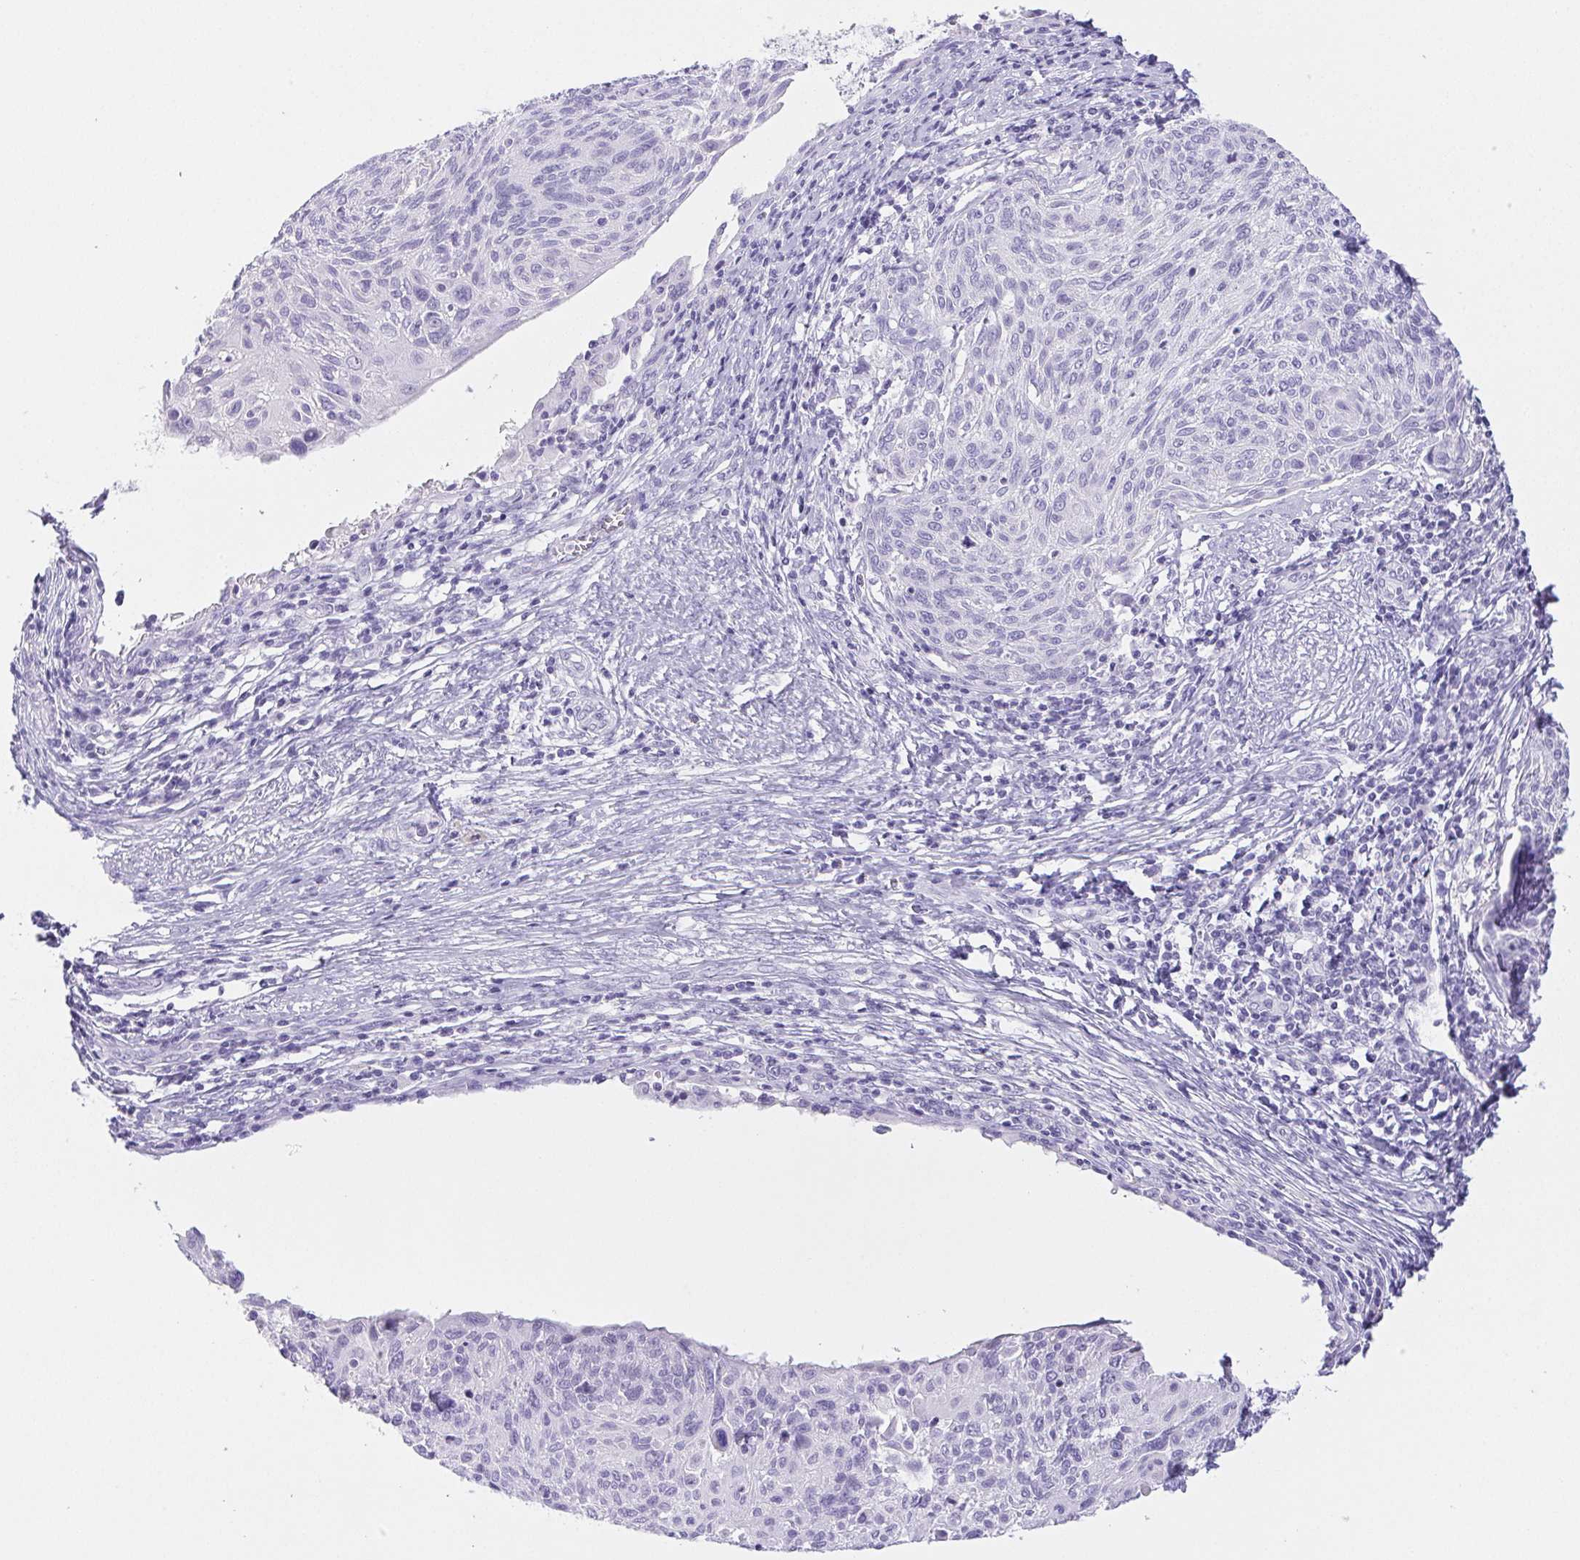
{"staining": {"intensity": "negative", "quantity": "none", "location": "none"}, "tissue": "cervical cancer", "cell_type": "Tumor cells", "image_type": "cancer", "snomed": [{"axis": "morphology", "description": "Squamous cell carcinoma, NOS"}, {"axis": "topography", "description": "Cervix"}], "caption": "Squamous cell carcinoma (cervical) was stained to show a protein in brown. There is no significant positivity in tumor cells. (DAB (3,3'-diaminobenzidine) immunohistochemistry with hematoxylin counter stain).", "gene": "PNLIP", "patient": {"sex": "female", "age": 49}}